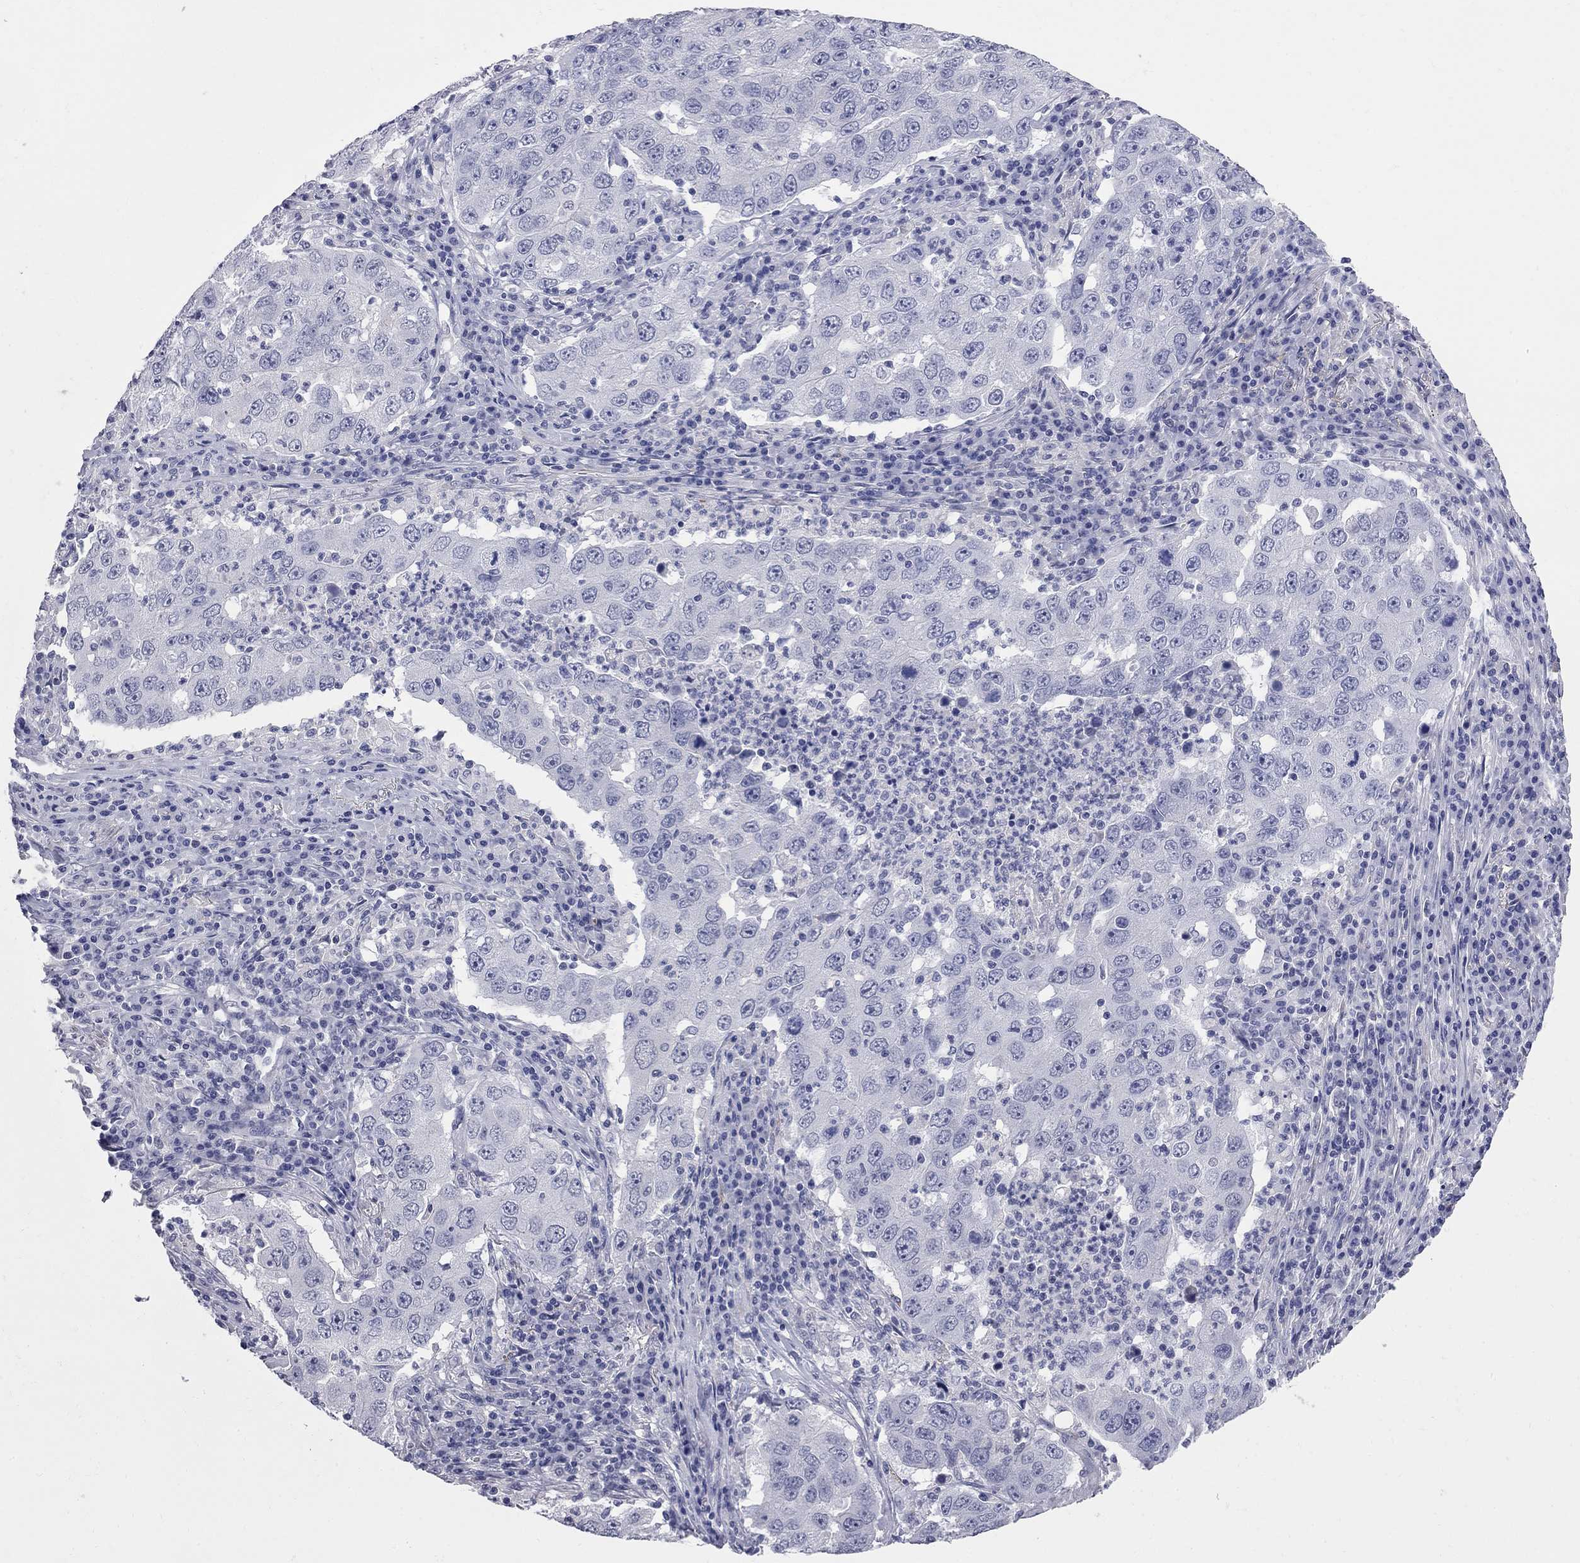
{"staining": {"intensity": "negative", "quantity": "none", "location": "none"}, "tissue": "lung cancer", "cell_type": "Tumor cells", "image_type": "cancer", "snomed": [{"axis": "morphology", "description": "Adenocarcinoma, NOS"}, {"axis": "topography", "description": "Lung"}], "caption": "High magnification brightfield microscopy of lung cancer stained with DAB (brown) and counterstained with hematoxylin (blue): tumor cells show no significant expression.", "gene": "FAM221B", "patient": {"sex": "male", "age": 73}}